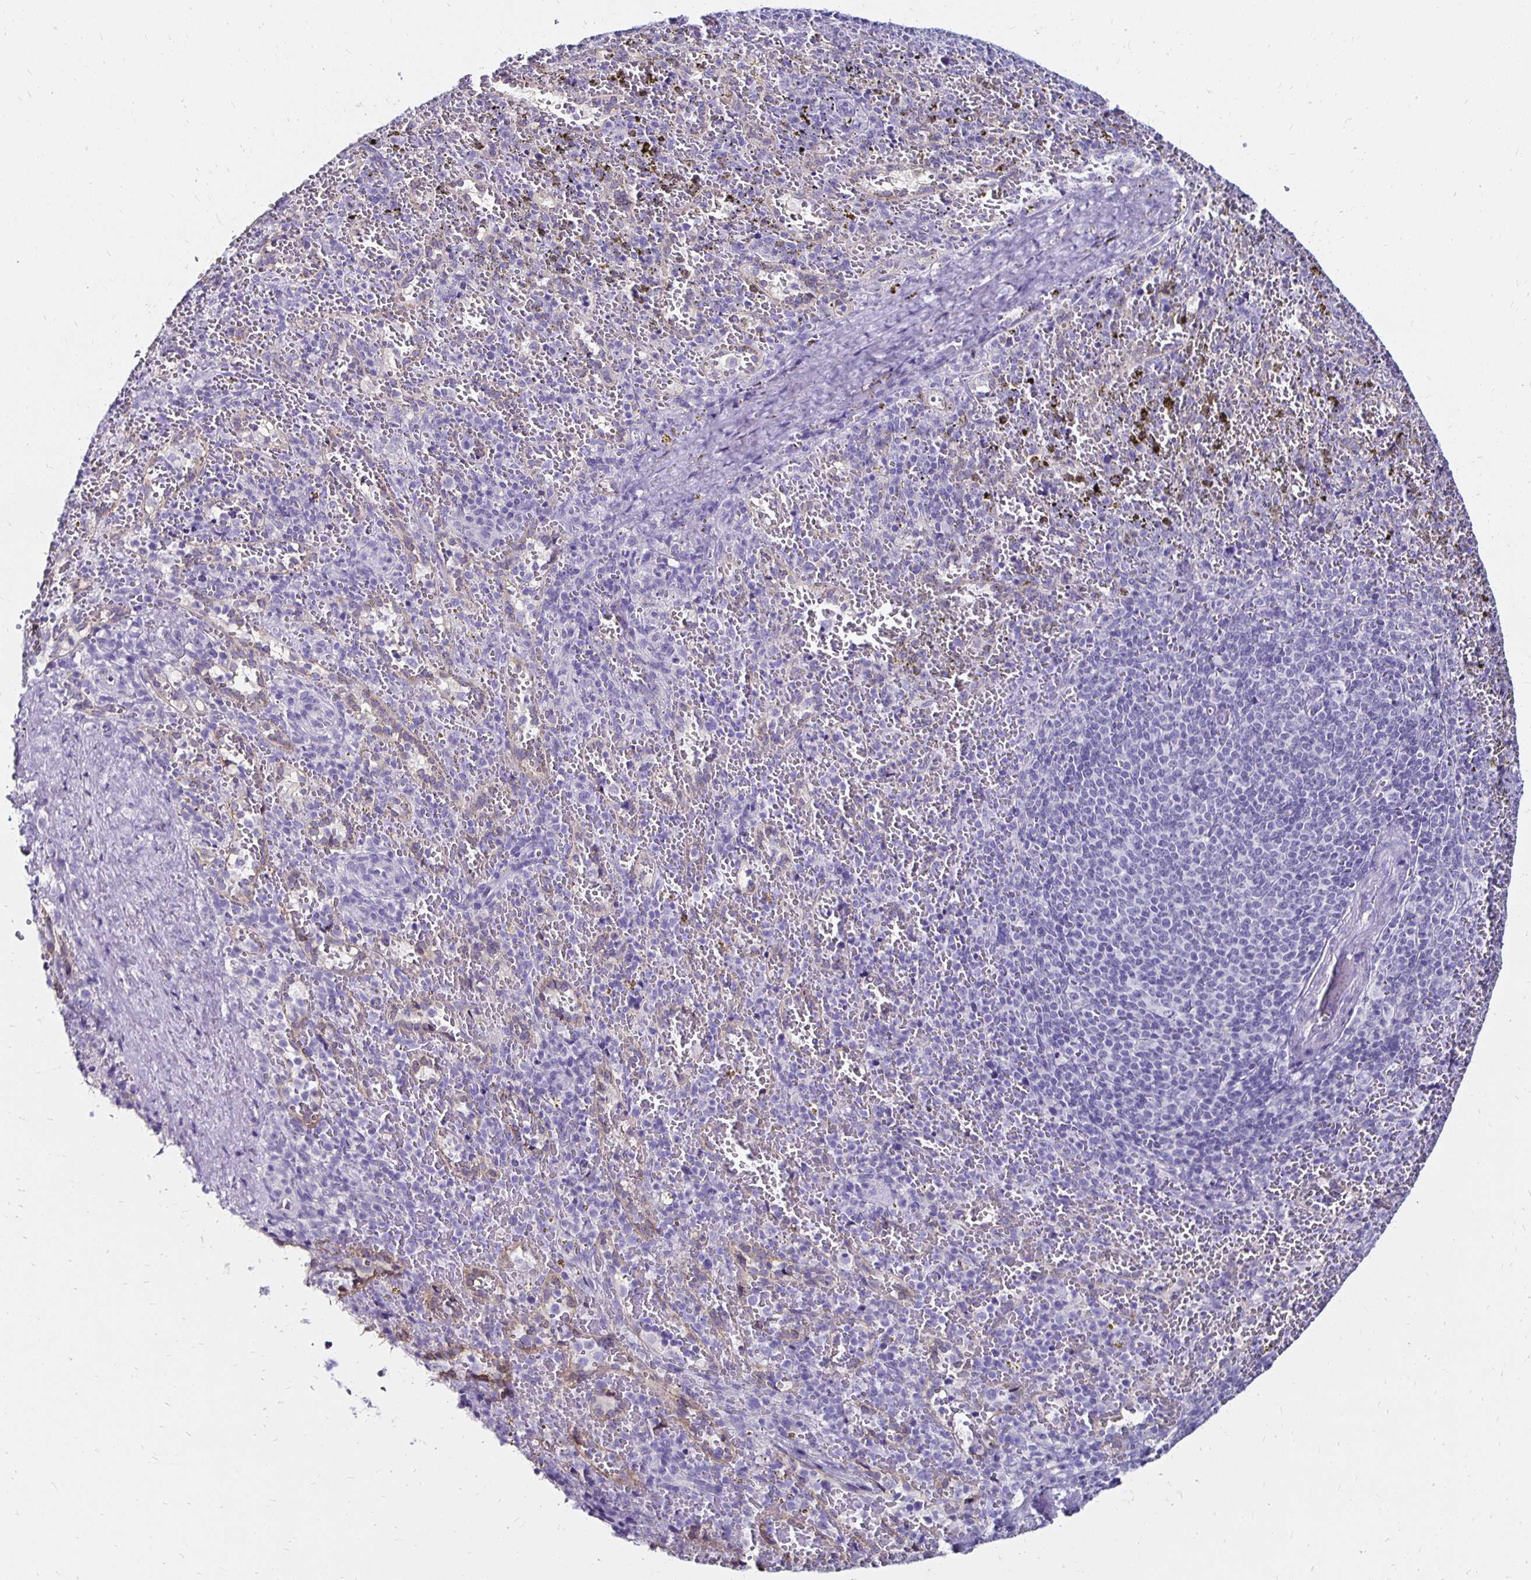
{"staining": {"intensity": "negative", "quantity": "none", "location": "none"}, "tissue": "spleen", "cell_type": "Cells in red pulp", "image_type": "normal", "snomed": [{"axis": "morphology", "description": "Normal tissue, NOS"}, {"axis": "topography", "description": "Spleen"}], "caption": "High power microscopy histopathology image of an immunohistochemistry (IHC) photomicrograph of normal spleen, revealing no significant expression in cells in red pulp. (IHC, brightfield microscopy, high magnification).", "gene": "KCNT1", "patient": {"sex": "female", "age": 50}}